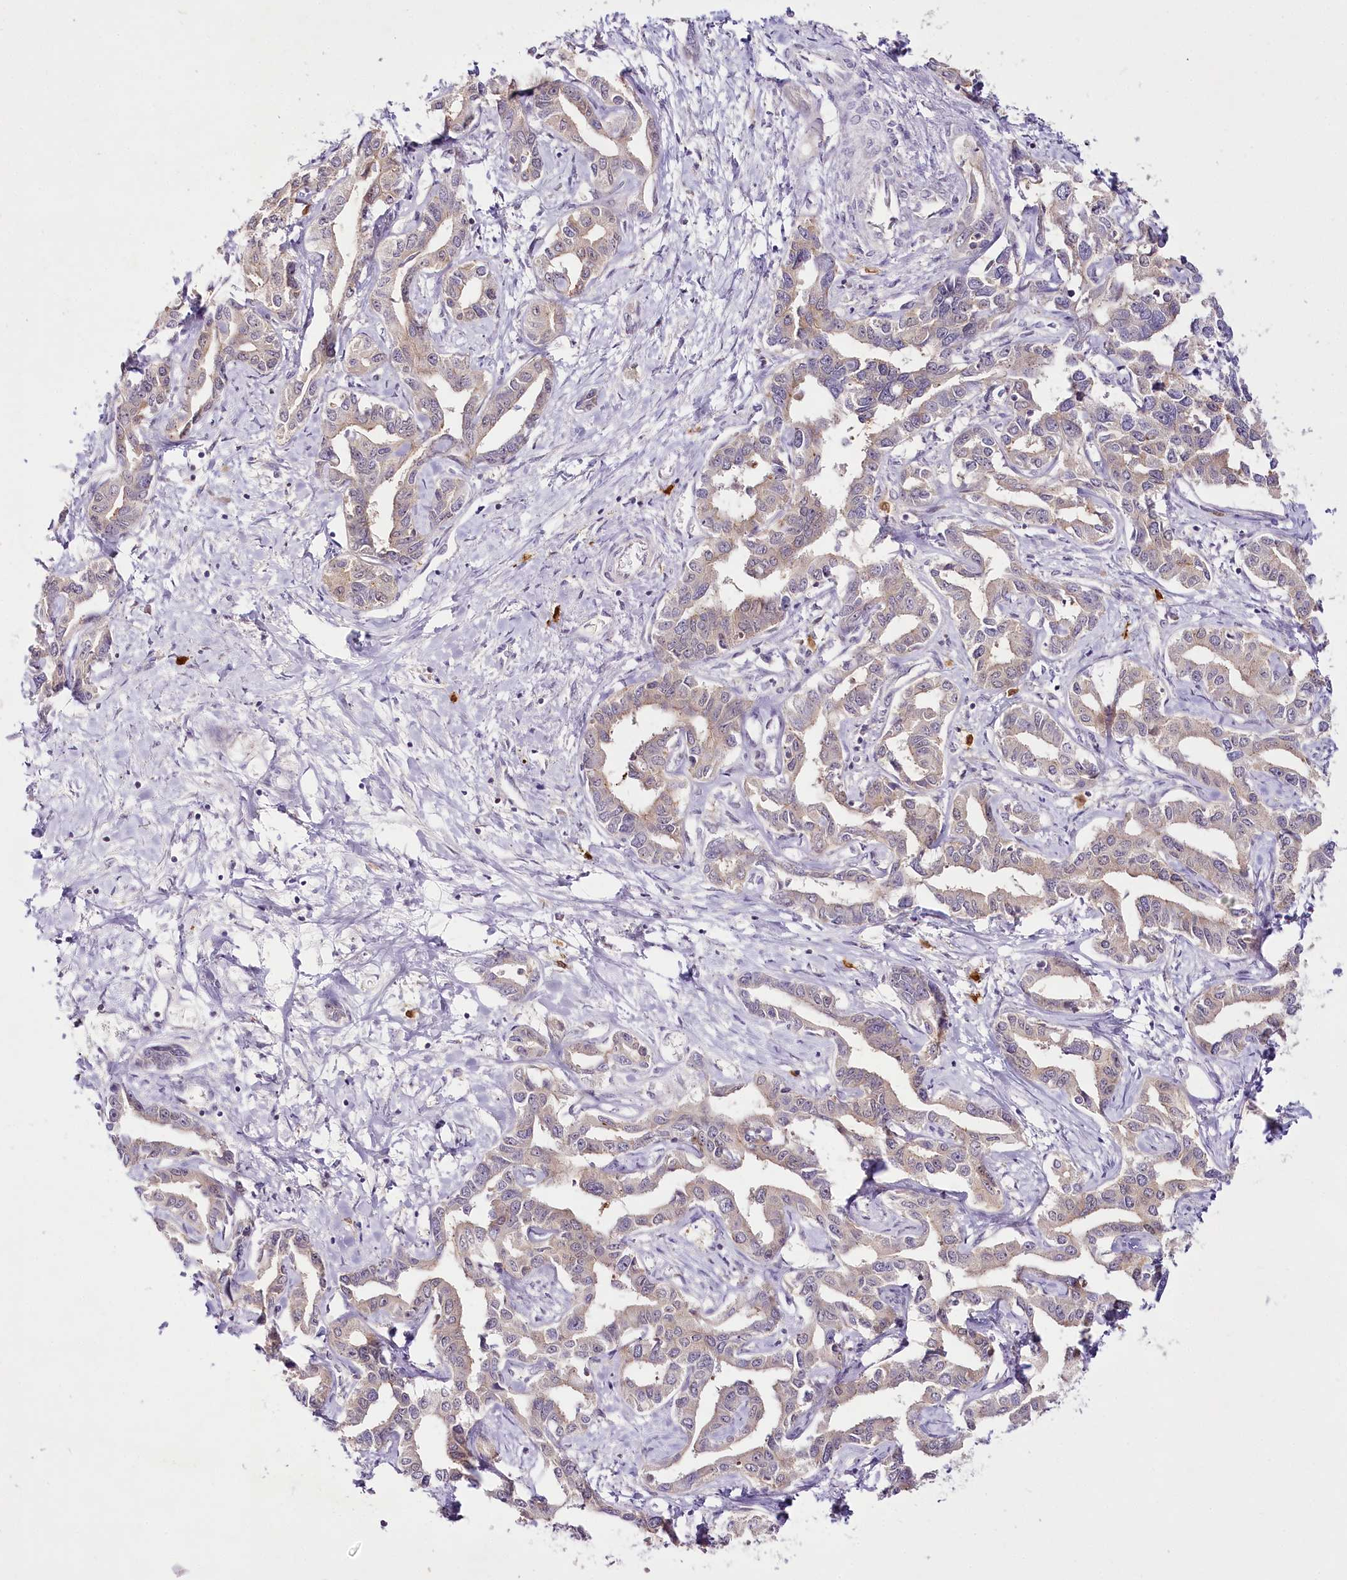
{"staining": {"intensity": "weak", "quantity": "<25%", "location": "cytoplasmic/membranous"}, "tissue": "liver cancer", "cell_type": "Tumor cells", "image_type": "cancer", "snomed": [{"axis": "morphology", "description": "Cholangiocarcinoma"}, {"axis": "topography", "description": "Liver"}], "caption": "High power microscopy histopathology image of an IHC micrograph of liver cancer, revealing no significant positivity in tumor cells. Nuclei are stained in blue.", "gene": "VWA5A", "patient": {"sex": "male", "age": 59}}